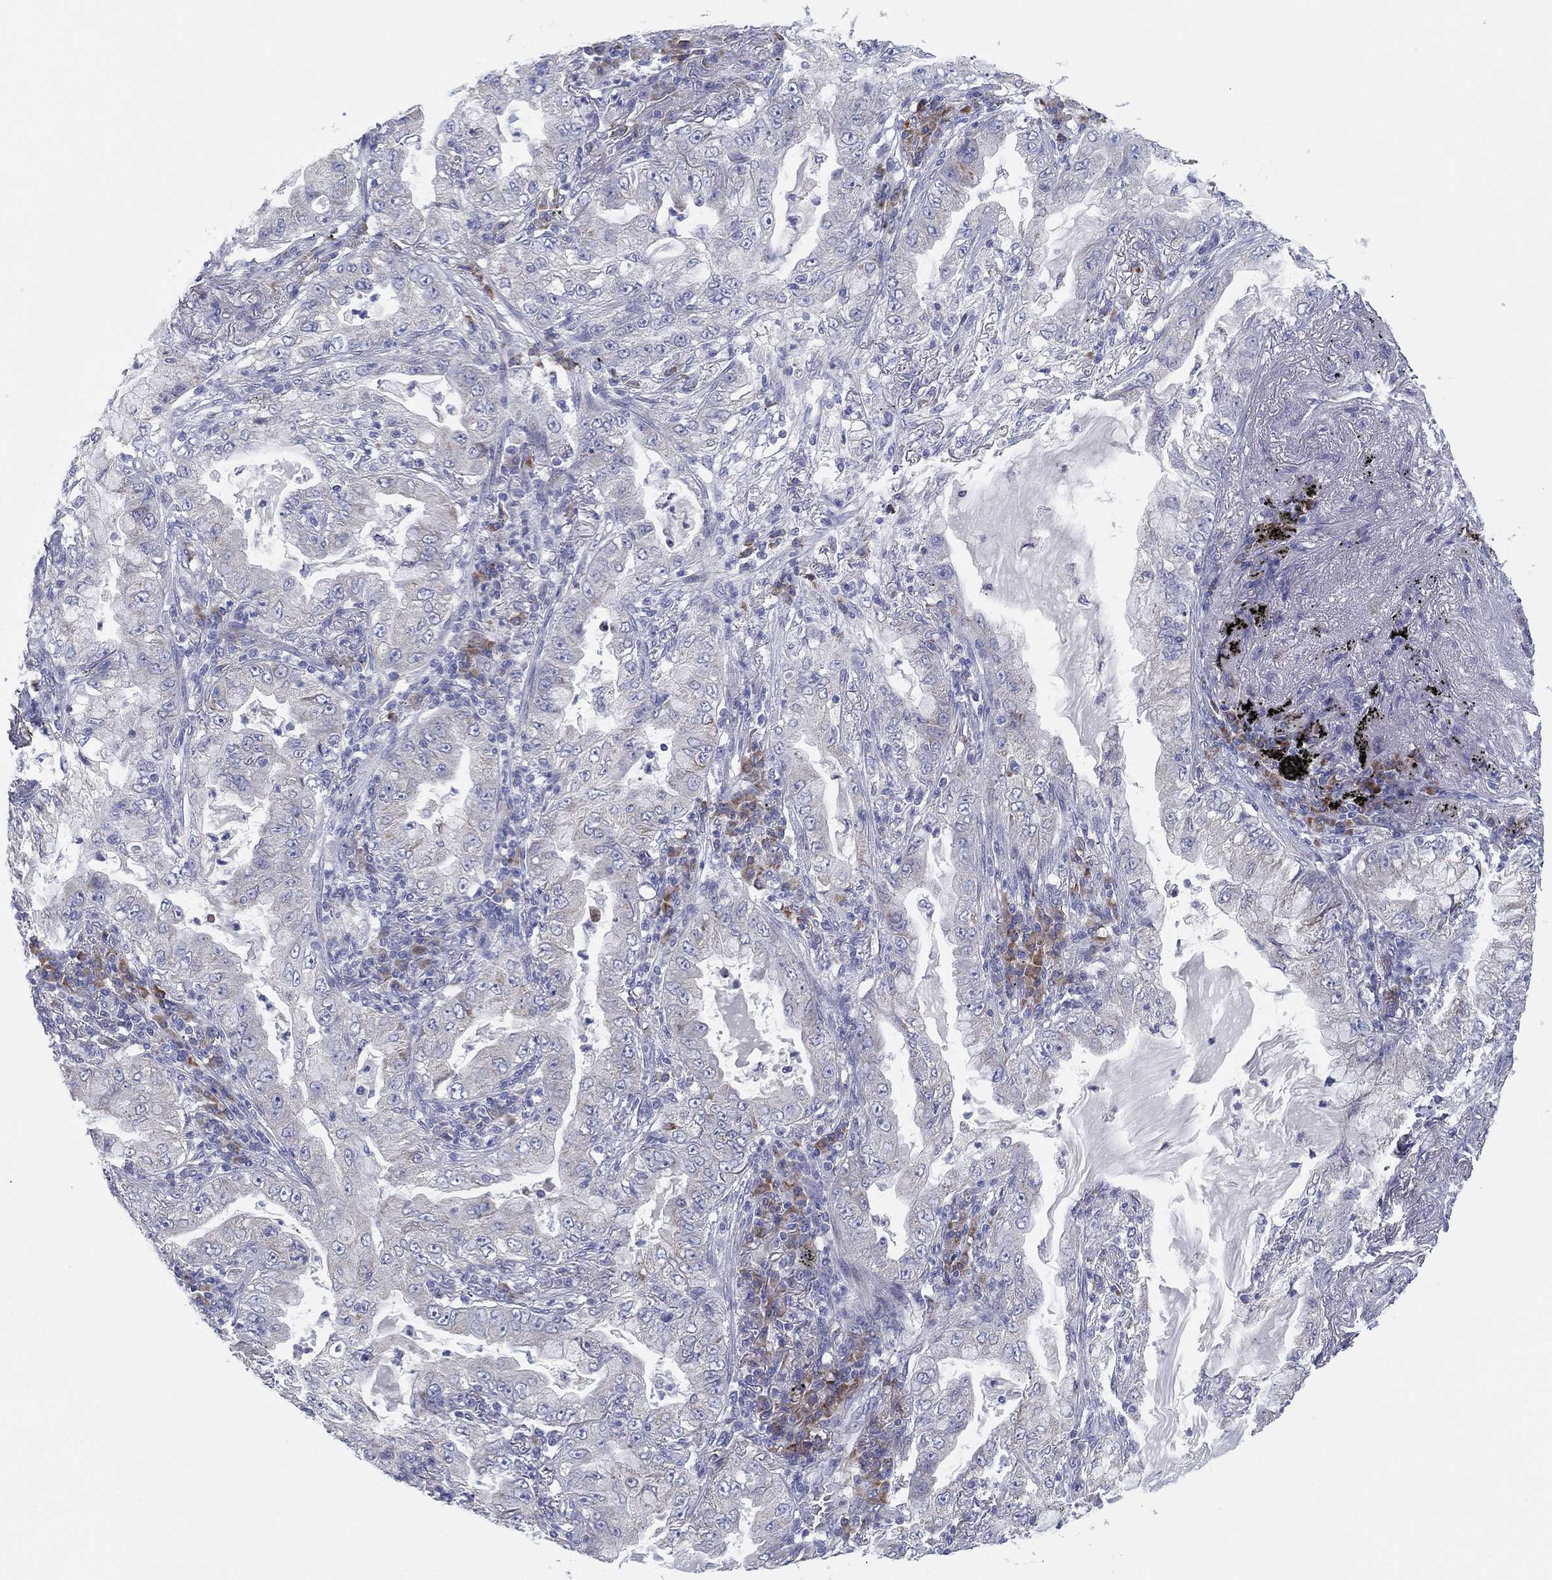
{"staining": {"intensity": "negative", "quantity": "none", "location": "none"}, "tissue": "lung cancer", "cell_type": "Tumor cells", "image_type": "cancer", "snomed": [{"axis": "morphology", "description": "Adenocarcinoma, NOS"}, {"axis": "topography", "description": "Lung"}], "caption": "This is a image of immunohistochemistry (IHC) staining of lung cancer, which shows no staining in tumor cells.", "gene": "TMEM40", "patient": {"sex": "female", "age": 73}}